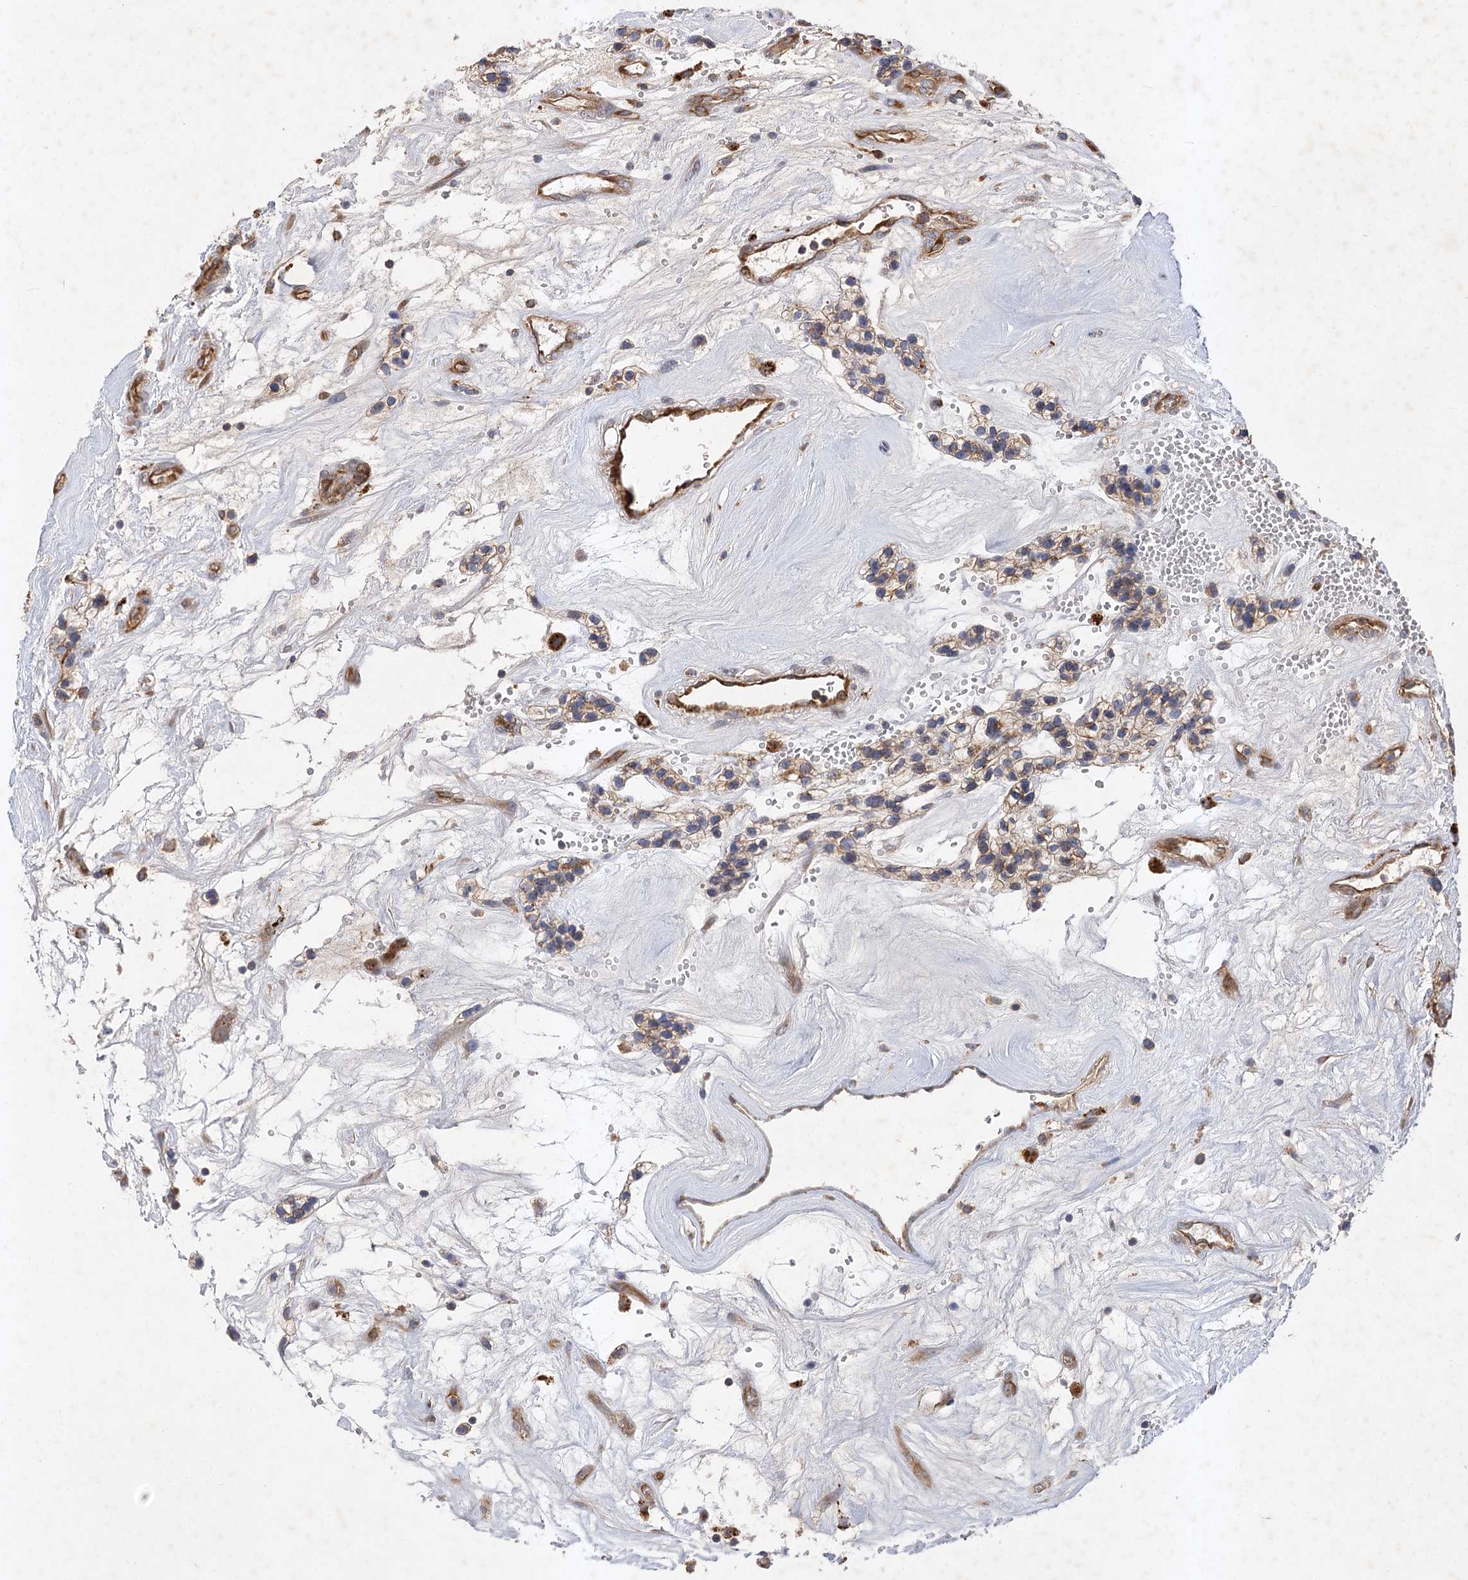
{"staining": {"intensity": "weak", "quantity": ">75%", "location": "cytoplasmic/membranous"}, "tissue": "renal cancer", "cell_type": "Tumor cells", "image_type": "cancer", "snomed": [{"axis": "morphology", "description": "Adenocarcinoma, NOS"}, {"axis": "topography", "description": "Kidney"}], "caption": "Human renal adenocarcinoma stained with a brown dye displays weak cytoplasmic/membranous positive expression in about >75% of tumor cells.", "gene": "PATL1", "patient": {"sex": "female", "age": 57}}